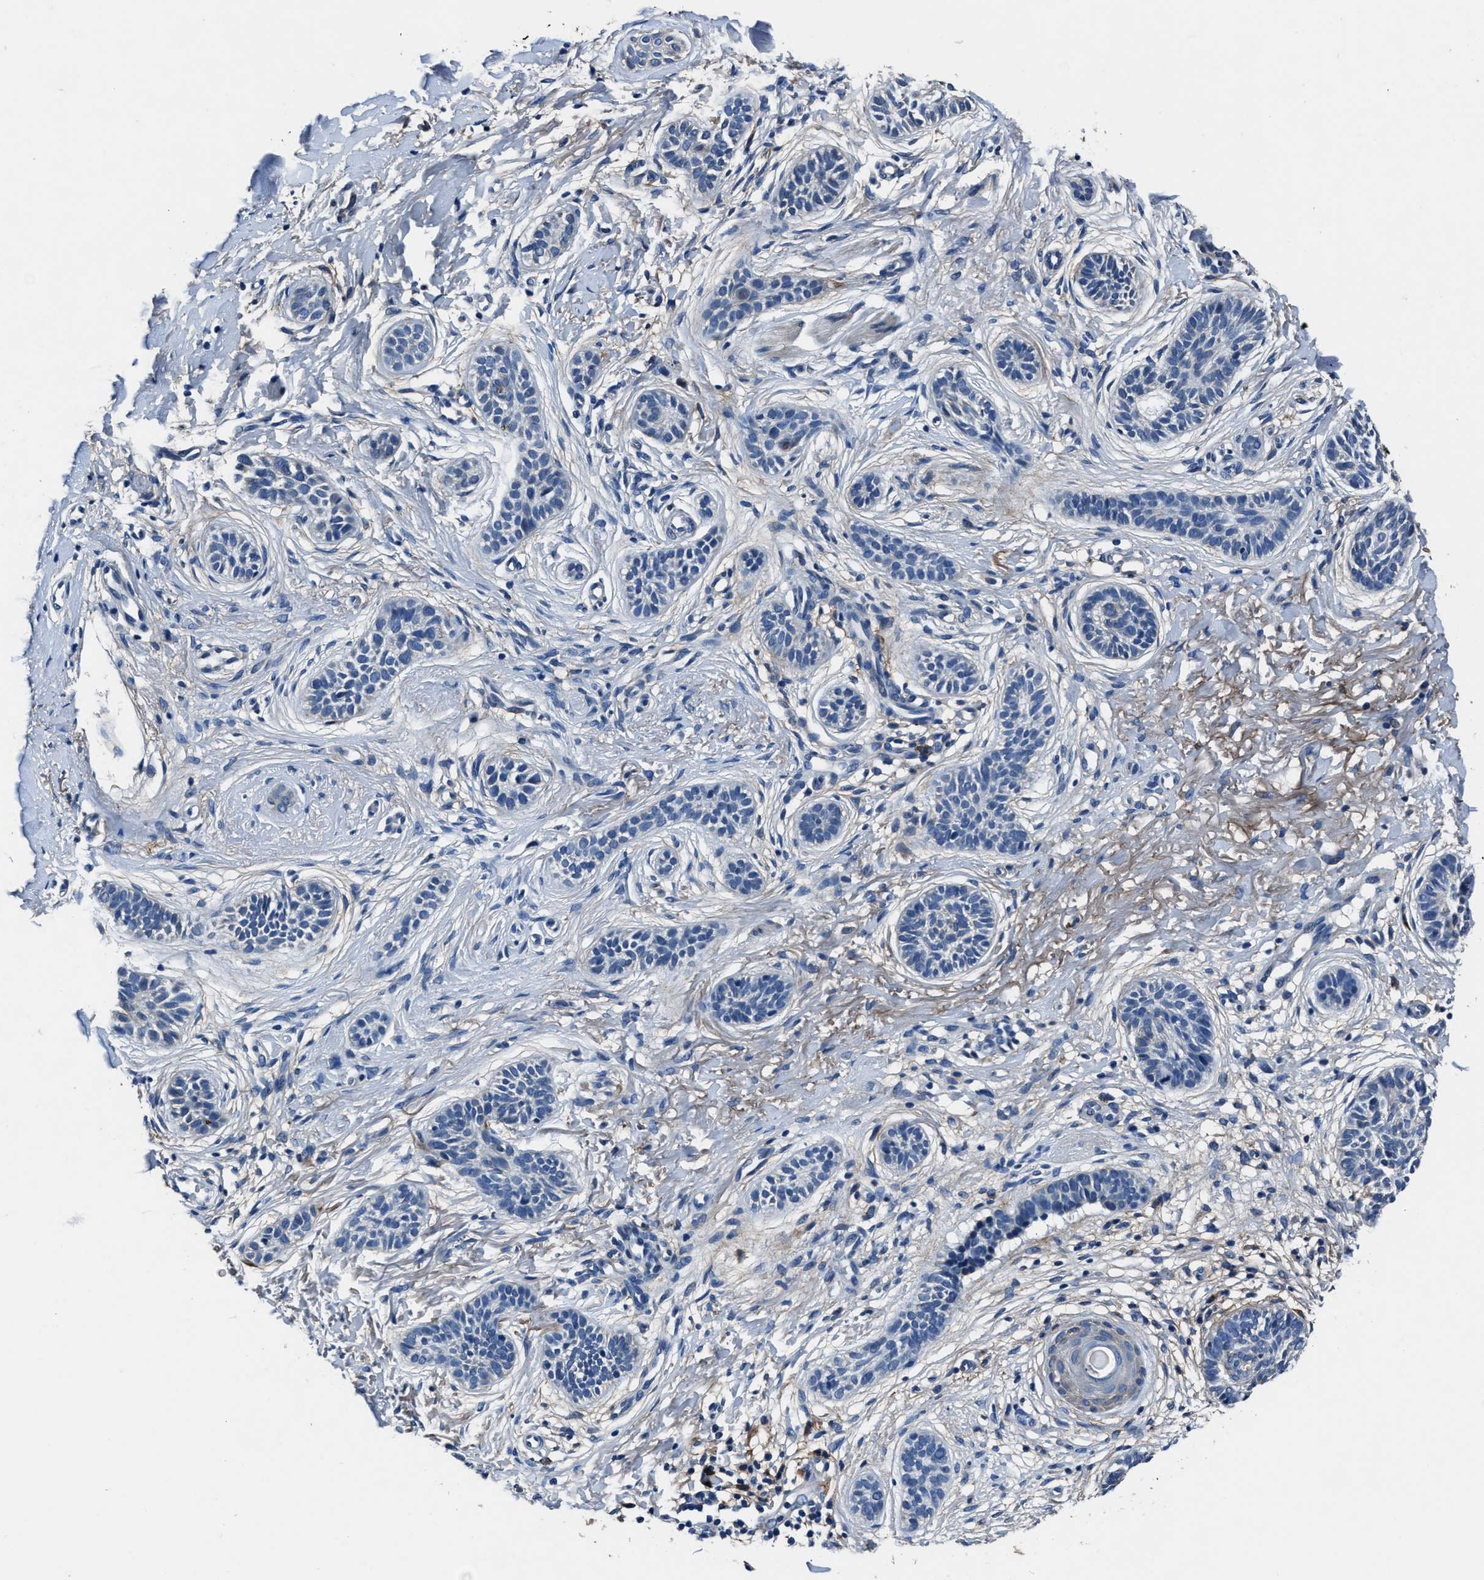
{"staining": {"intensity": "negative", "quantity": "none", "location": "none"}, "tissue": "skin cancer", "cell_type": "Tumor cells", "image_type": "cancer", "snomed": [{"axis": "morphology", "description": "Normal tissue, NOS"}, {"axis": "morphology", "description": "Basal cell carcinoma"}, {"axis": "topography", "description": "Skin"}], "caption": "Immunohistochemistry (IHC) image of human skin cancer (basal cell carcinoma) stained for a protein (brown), which shows no positivity in tumor cells.", "gene": "FGL2", "patient": {"sex": "male", "age": 63}}